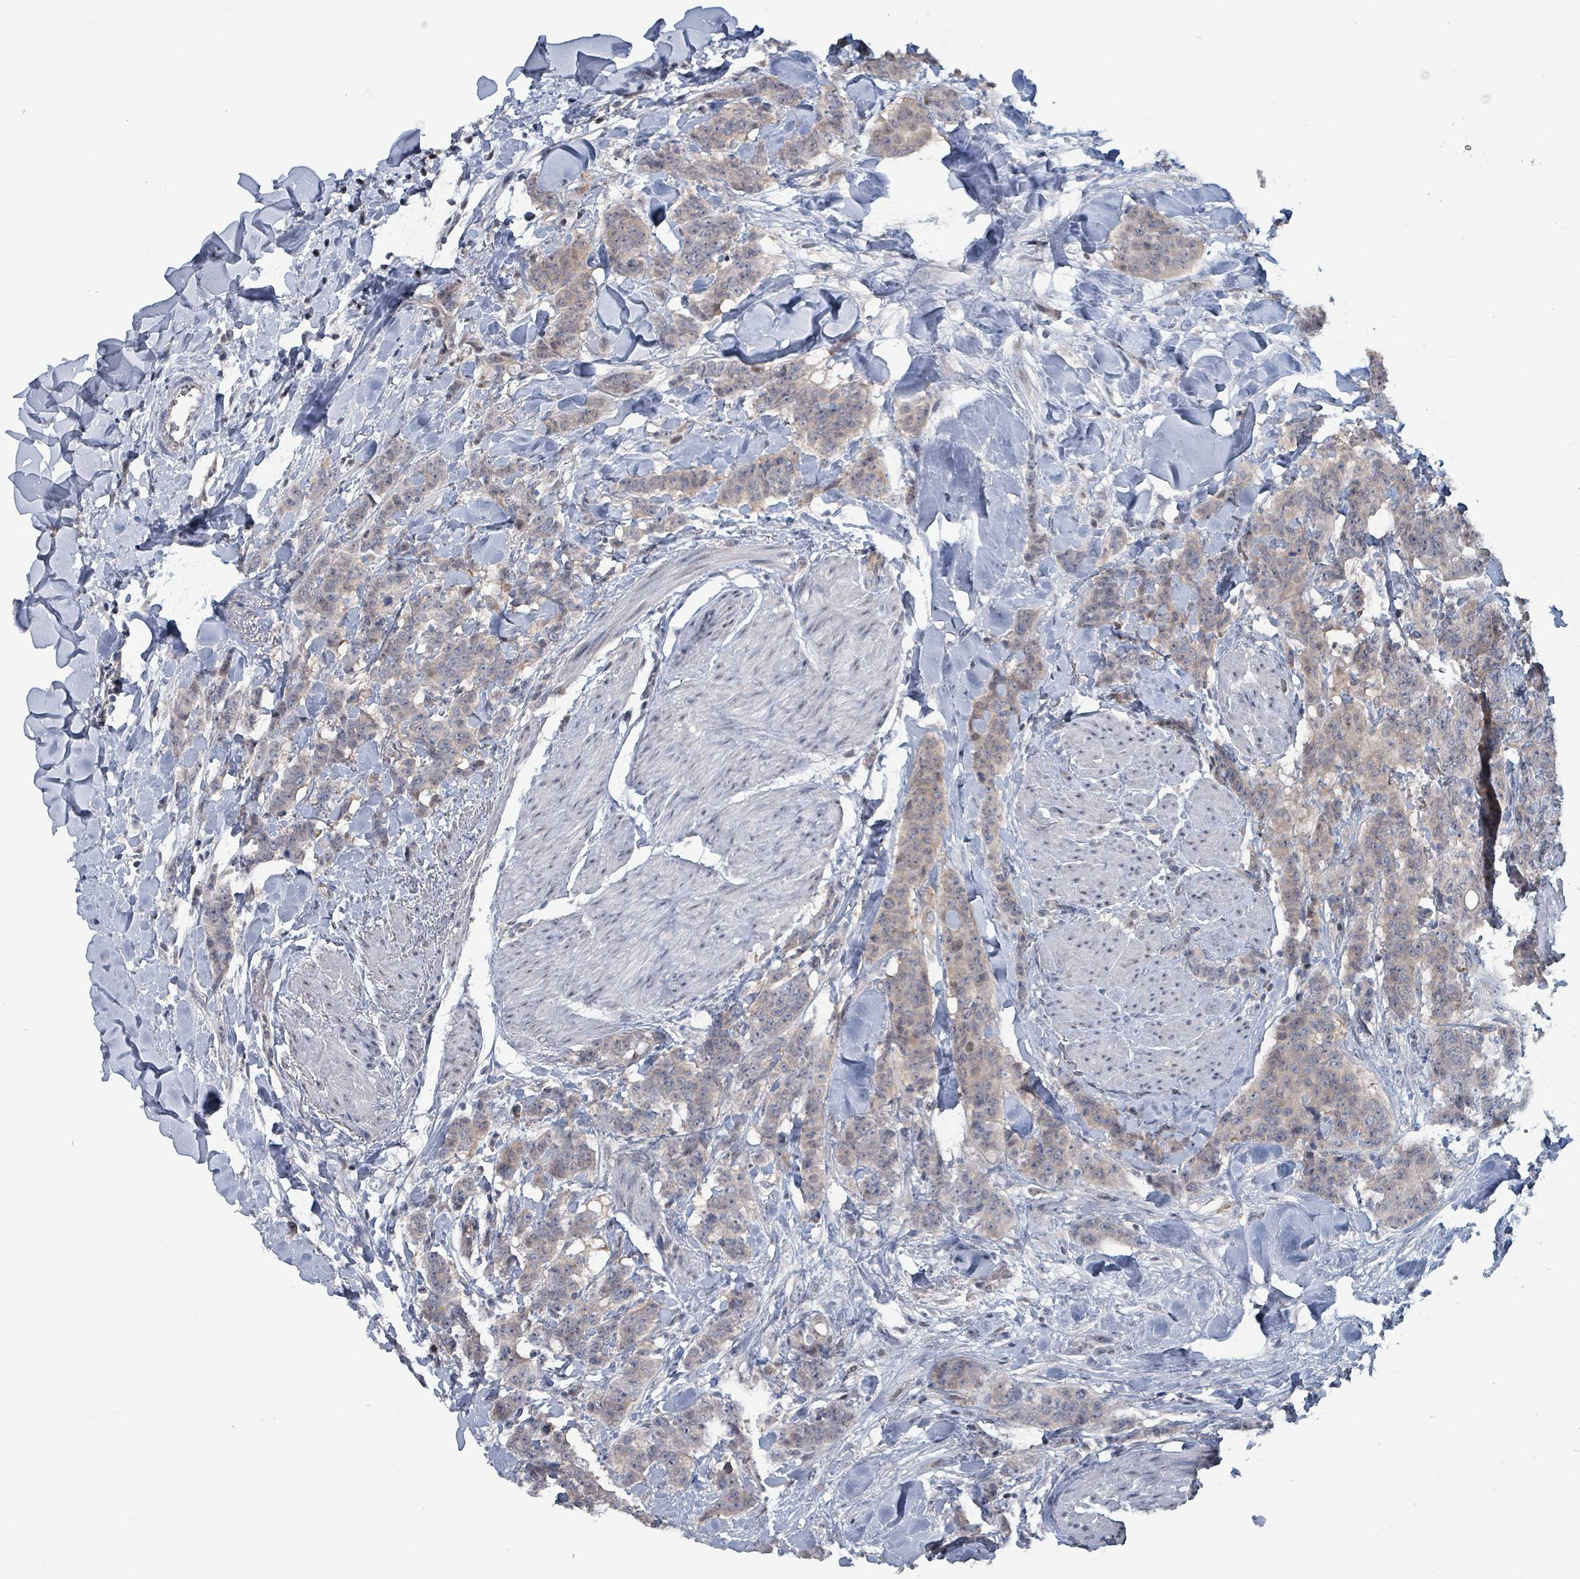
{"staining": {"intensity": "weak", "quantity": "25%-75%", "location": "cytoplasmic/membranous"}, "tissue": "breast cancer", "cell_type": "Tumor cells", "image_type": "cancer", "snomed": [{"axis": "morphology", "description": "Duct carcinoma"}, {"axis": "topography", "description": "Breast"}], "caption": "High-magnification brightfield microscopy of breast cancer stained with DAB (3,3'-diaminobenzidine) (brown) and counterstained with hematoxylin (blue). tumor cells exhibit weak cytoplasmic/membranous positivity is identified in about25%-75% of cells.", "gene": "BIVM", "patient": {"sex": "female", "age": 40}}